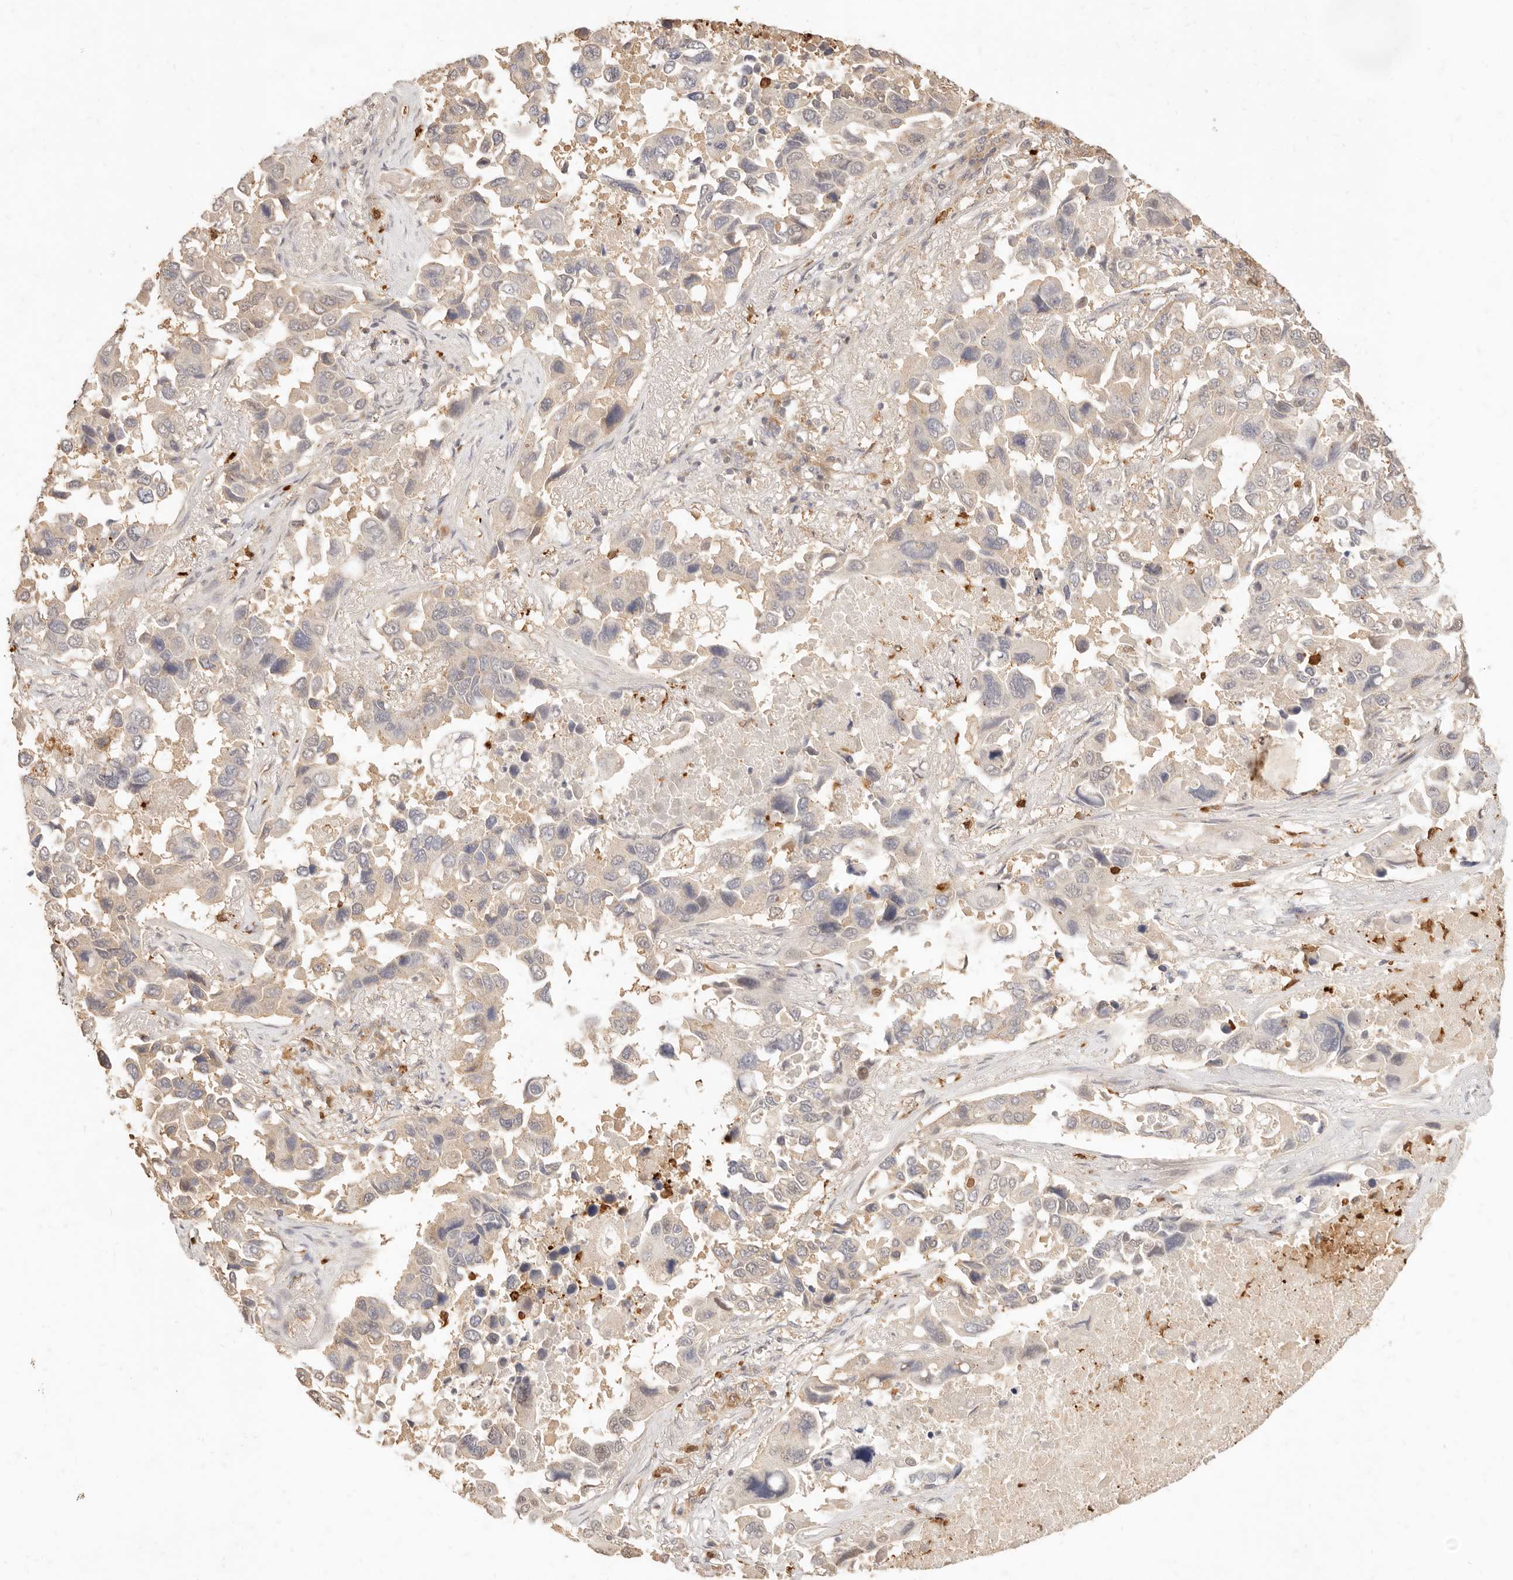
{"staining": {"intensity": "negative", "quantity": "none", "location": "none"}, "tissue": "lung cancer", "cell_type": "Tumor cells", "image_type": "cancer", "snomed": [{"axis": "morphology", "description": "Adenocarcinoma, NOS"}, {"axis": "topography", "description": "Lung"}], "caption": "Tumor cells show no significant positivity in lung cancer (adenocarcinoma).", "gene": "TMTC2", "patient": {"sex": "male", "age": 64}}